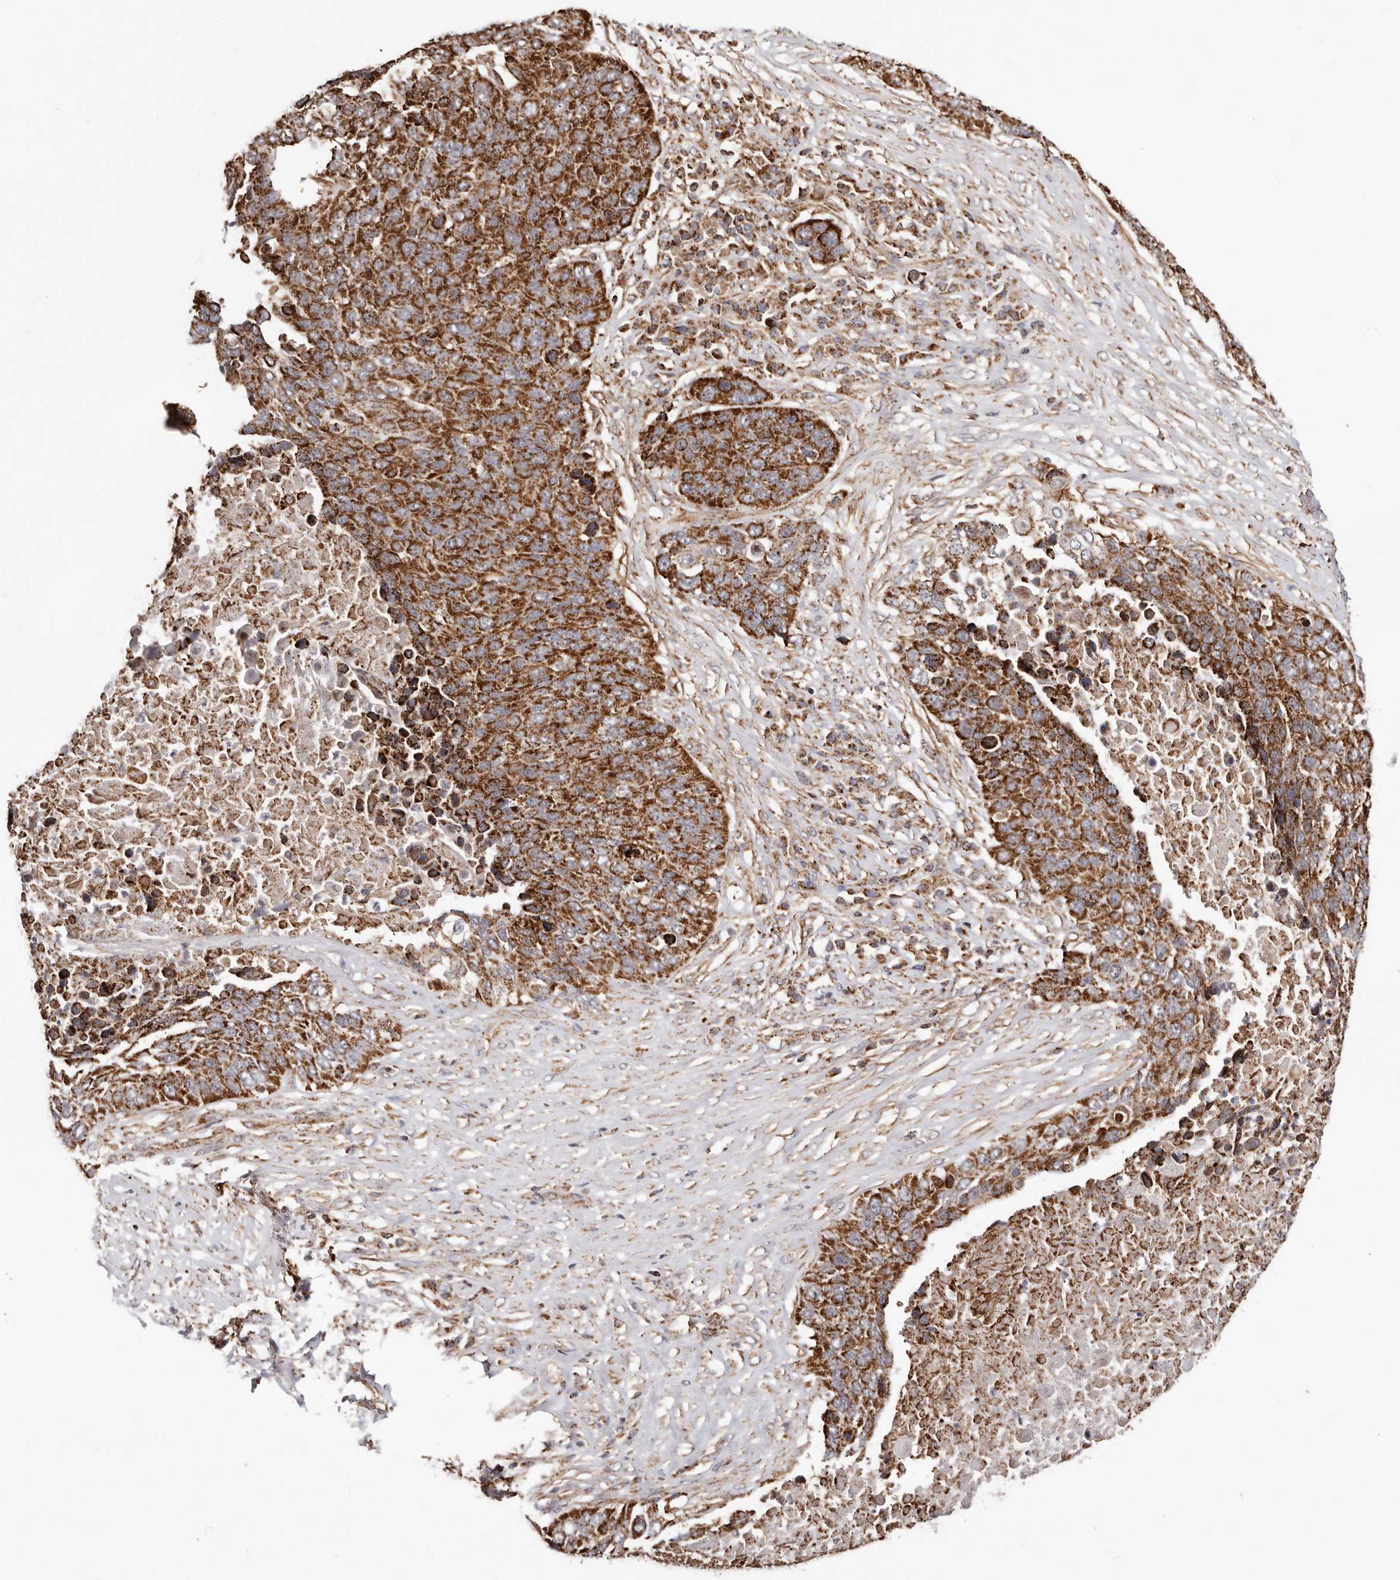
{"staining": {"intensity": "strong", "quantity": ">75%", "location": "cytoplasmic/membranous"}, "tissue": "lung cancer", "cell_type": "Tumor cells", "image_type": "cancer", "snomed": [{"axis": "morphology", "description": "Squamous cell carcinoma, NOS"}, {"axis": "topography", "description": "Lung"}], "caption": "This is a photomicrograph of immunohistochemistry staining of squamous cell carcinoma (lung), which shows strong positivity in the cytoplasmic/membranous of tumor cells.", "gene": "PRKACB", "patient": {"sex": "male", "age": 66}}